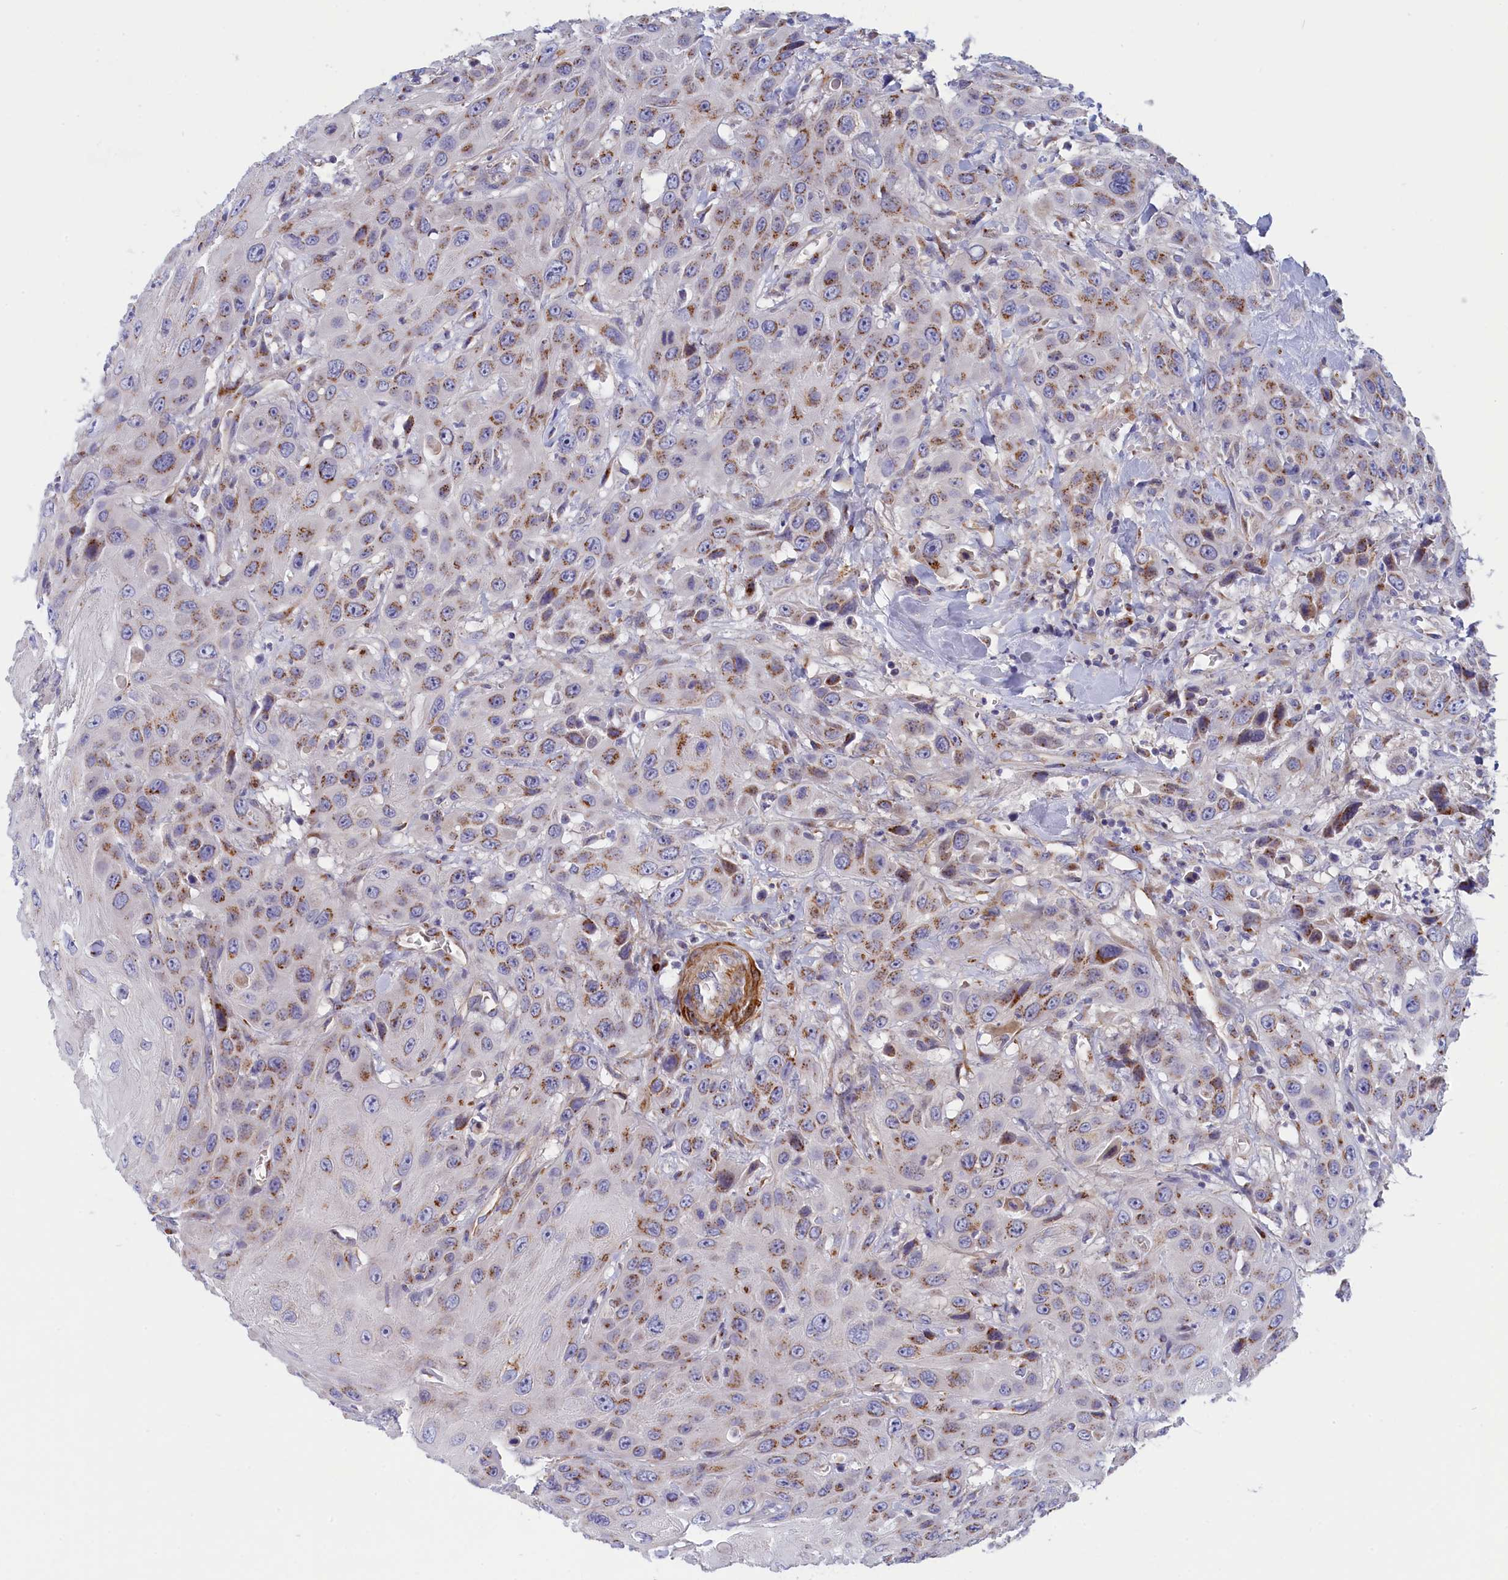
{"staining": {"intensity": "moderate", "quantity": "25%-75%", "location": "cytoplasmic/membranous"}, "tissue": "head and neck cancer", "cell_type": "Tumor cells", "image_type": "cancer", "snomed": [{"axis": "morphology", "description": "Squamous cell carcinoma, NOS"}, {"axis": "topography", "description": "Head-Neck"}], "caption": "Protein staining by IHC shows moderate cytoplasmic/membranous staining in approximately 25%-75% of tumor cells in squamous cell carcinoma (head and neck).", "gene": "TUBGCP4", "patient": {"sex": "male", "age": 81}}